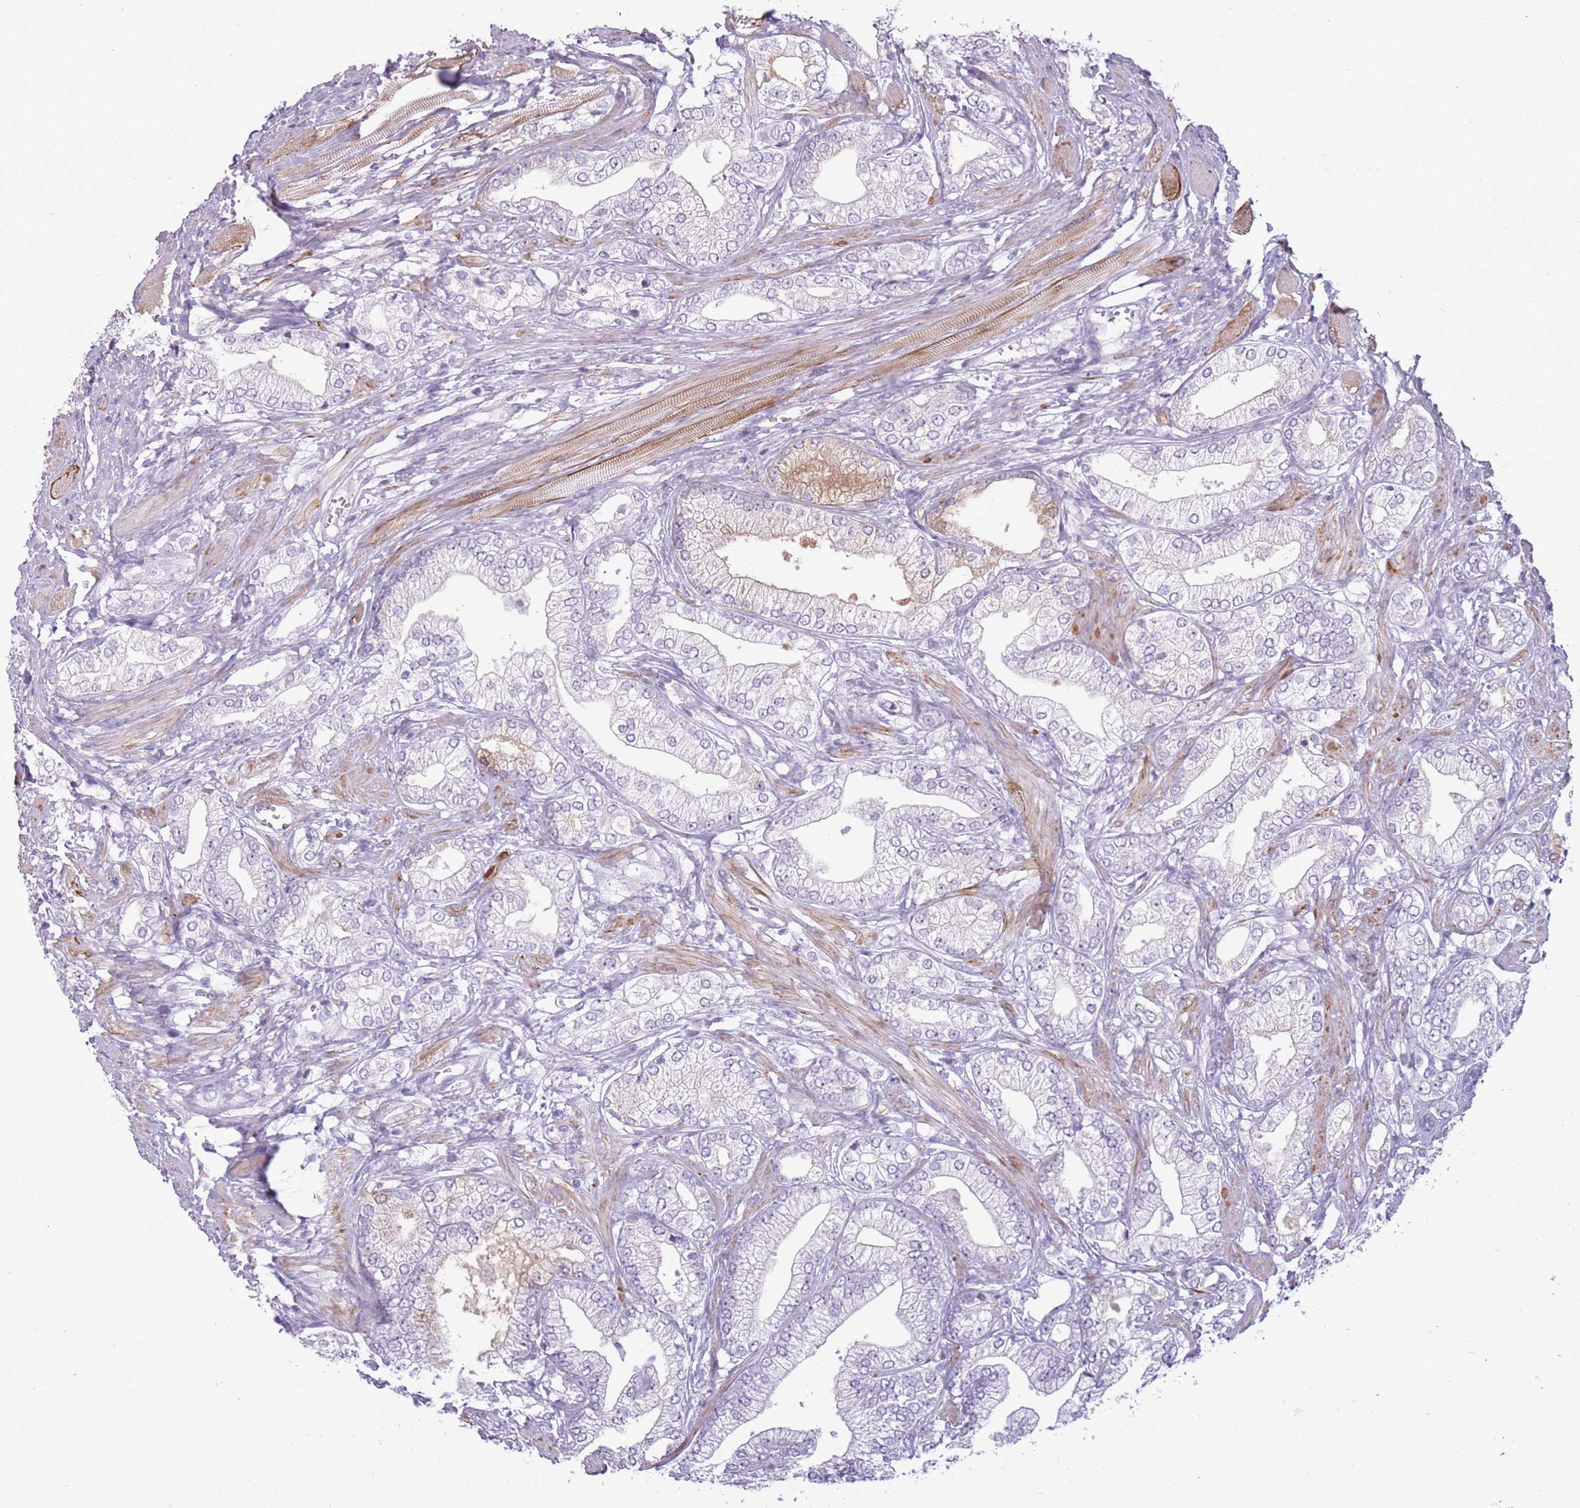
{"staining": {"intensity": "negative", "quantity": "none", "location": "none"}, "tissue": "prostate cancer", "cell_type": "Tumor cells", "image_type": "cancer", "snomed": [{"axis": "morphology", "description": "Adenocarcinoma, High grade"}, {"axis": "topography", "description": "Prostate"}], "caption": "Tumor cells are negative for brown protein staining in prostate cancer (high-grade adenocarcinoma).", "gene": "GOLGA6D", "patient": {"sex": "male", "age": 50}}